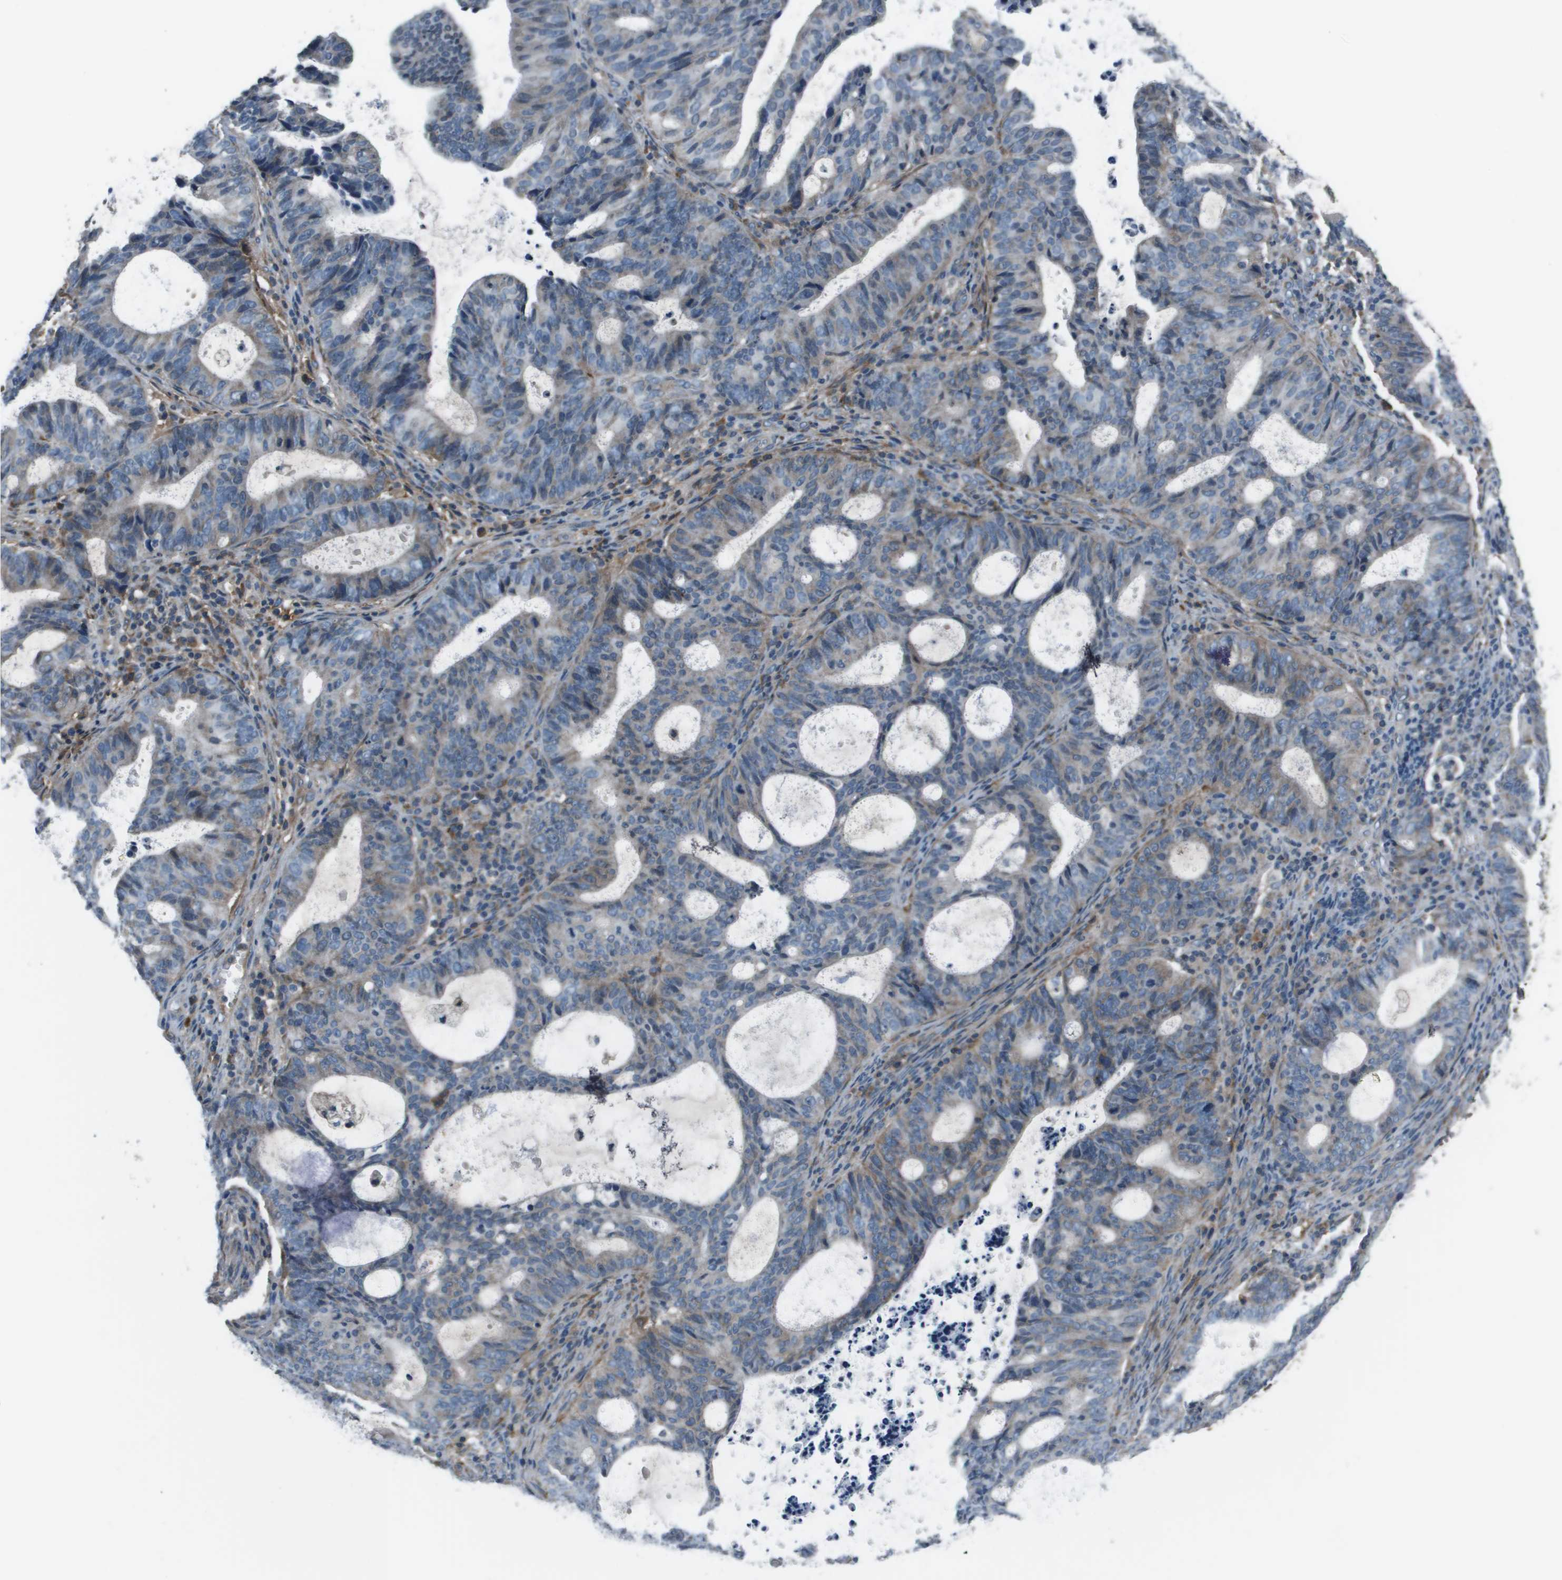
{"staining": {"intensity": "weak", "quantity": "<25%", "location": "cytoplasmic/membranous"}, "tissue": "endometrial cancer", "cell_type": "Tumor cells", "image_type": "cancer", "snomed": [{"axis": "morphology", "description": "Adenocarcinoma, NOS"}, {"axis": "topography", "description": "Uterus"}], "caption": "Immunohistochemical staining of adenocarcinoma (endometrial) shows no significant expression in tumor cells. (Brightfield microscopy of DAB (3,3'-diaminobenzidine) immunohistochemistry at high magnification).", "gene": "PCOLCE", "patient": {"sex": "female", "age": 83}}